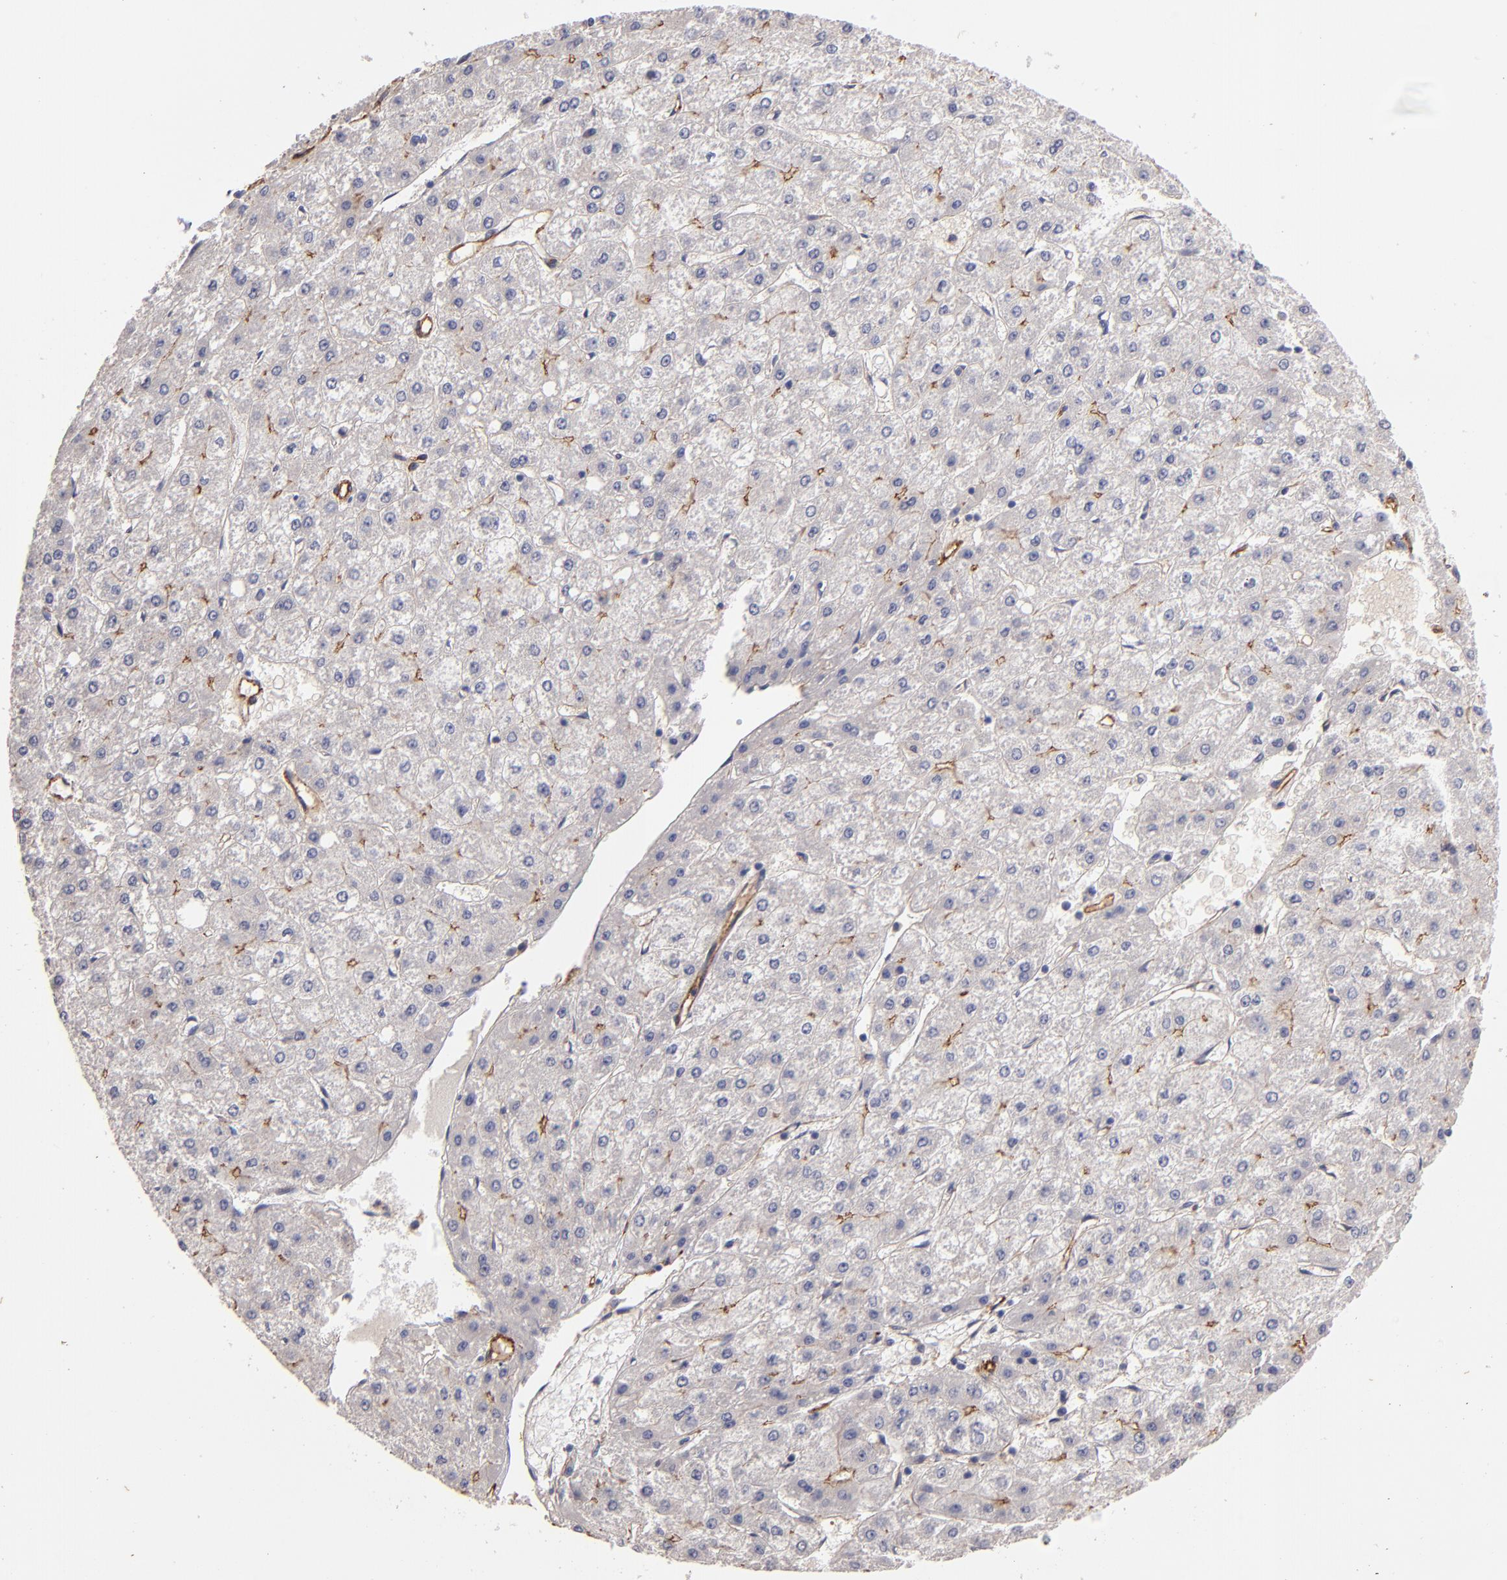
{"staining": {"intensity": "weak", "quantity": "<25%", "location": "cytoplasmic/membranous"}, "tissue": "liver cancer", "cell_type": "Tumor cells", "image_type": "cancer", "snomed": [{"axis": "morphology", "description": "Carcinoma, Hepatocellular, NOS"}, {"axis": "topography", "description": "Liver"}], "caption": "IHC photomicrograph of liver cancer (hepatocellular carcinoma) stained for a protein (brown), which demonstrates no expression in tumor cells.", "gene": "CLDN5", "patient": {"sex": "female", "age": 52}}